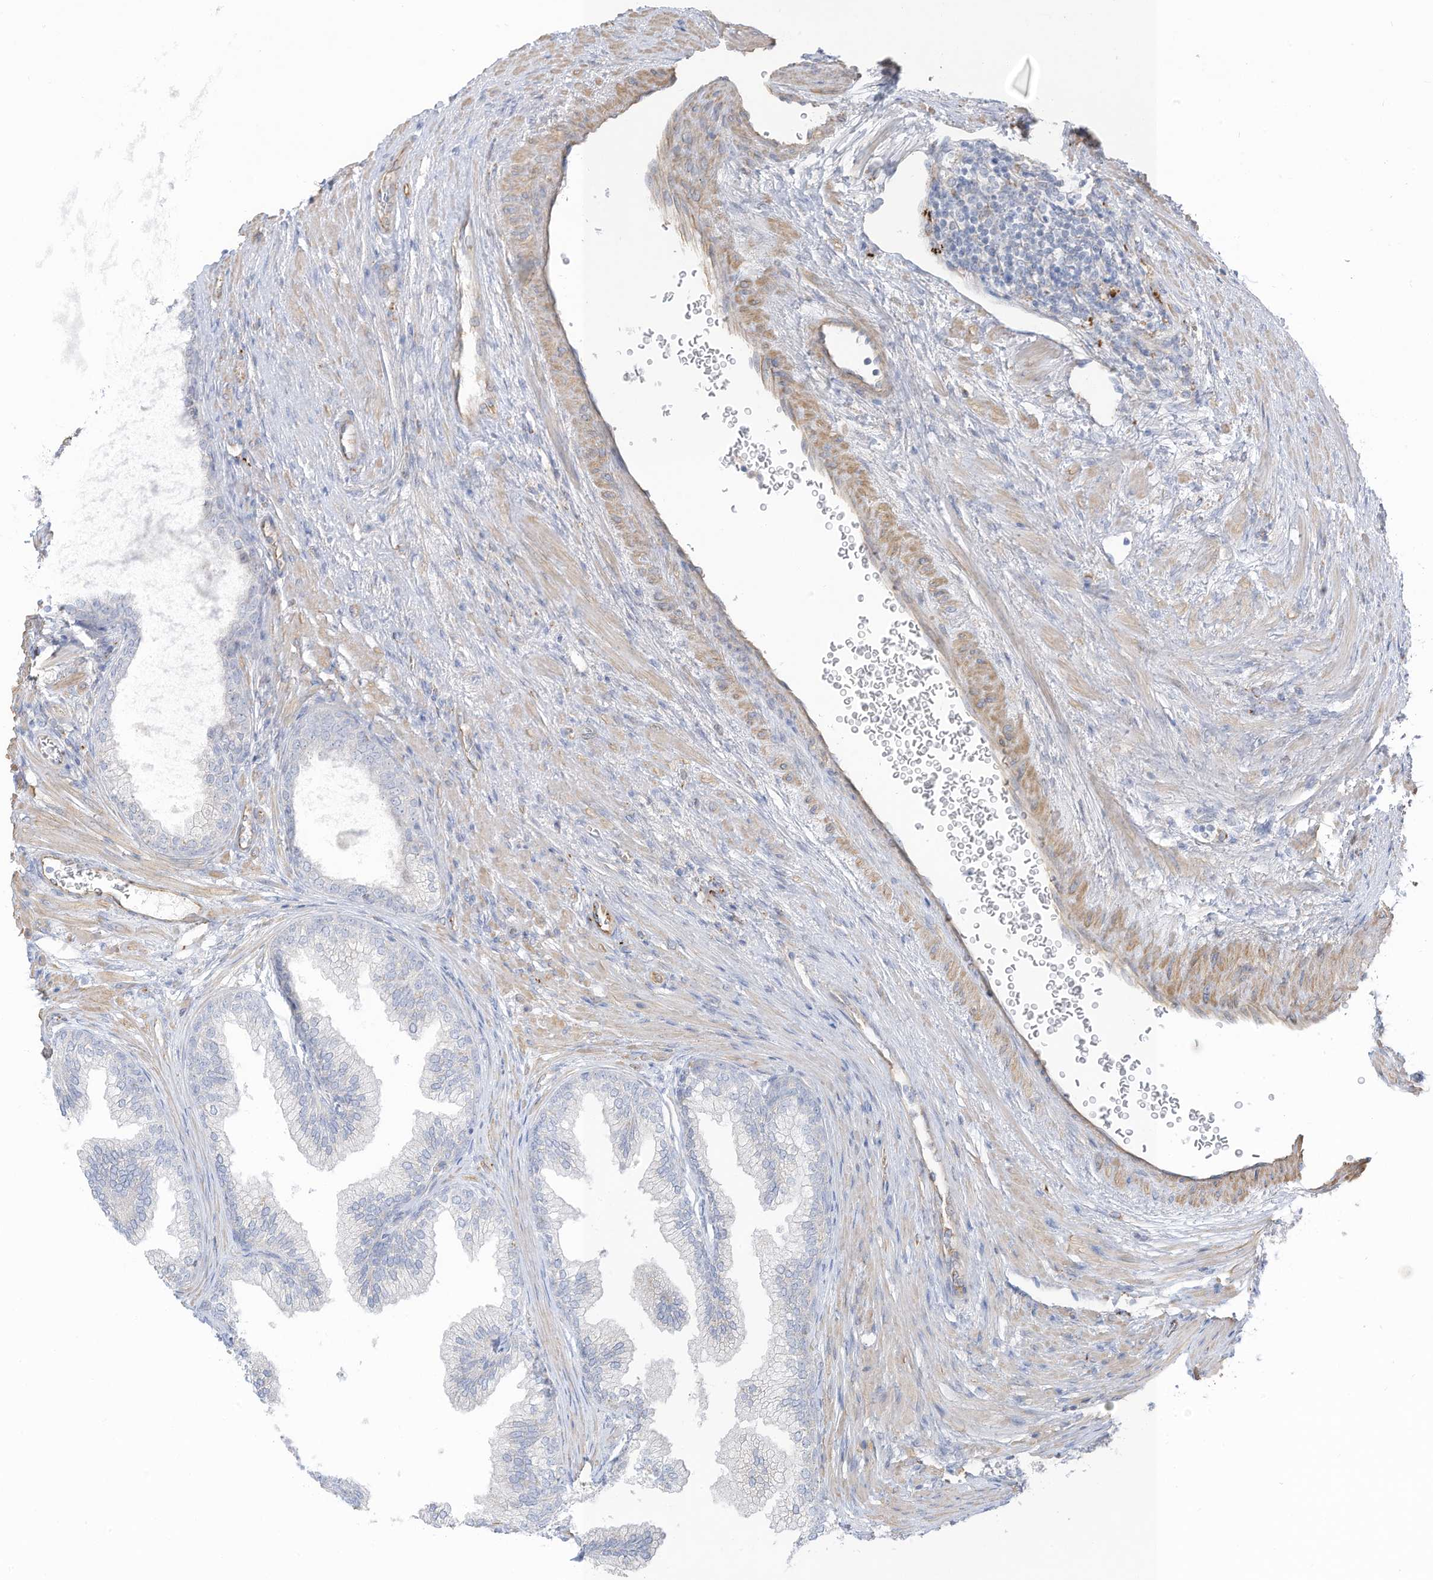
{"staining": {"intensity": "negative", "quantity": "none", "location": "none"}, "tissue": "prostate", "cell_type": "Glandular cells", "image_type": "normal", "snomed": [{"axis": "morphology", "description": "Normal tissue, NOS"}, {"axis": "topography", "description": "Prostate"}], "caption": "The micrograph reveals no staining of glandular cells in unremarkable prostate.", "gene": "TAL2", "patient": {"sex": "male", "age": 76}}